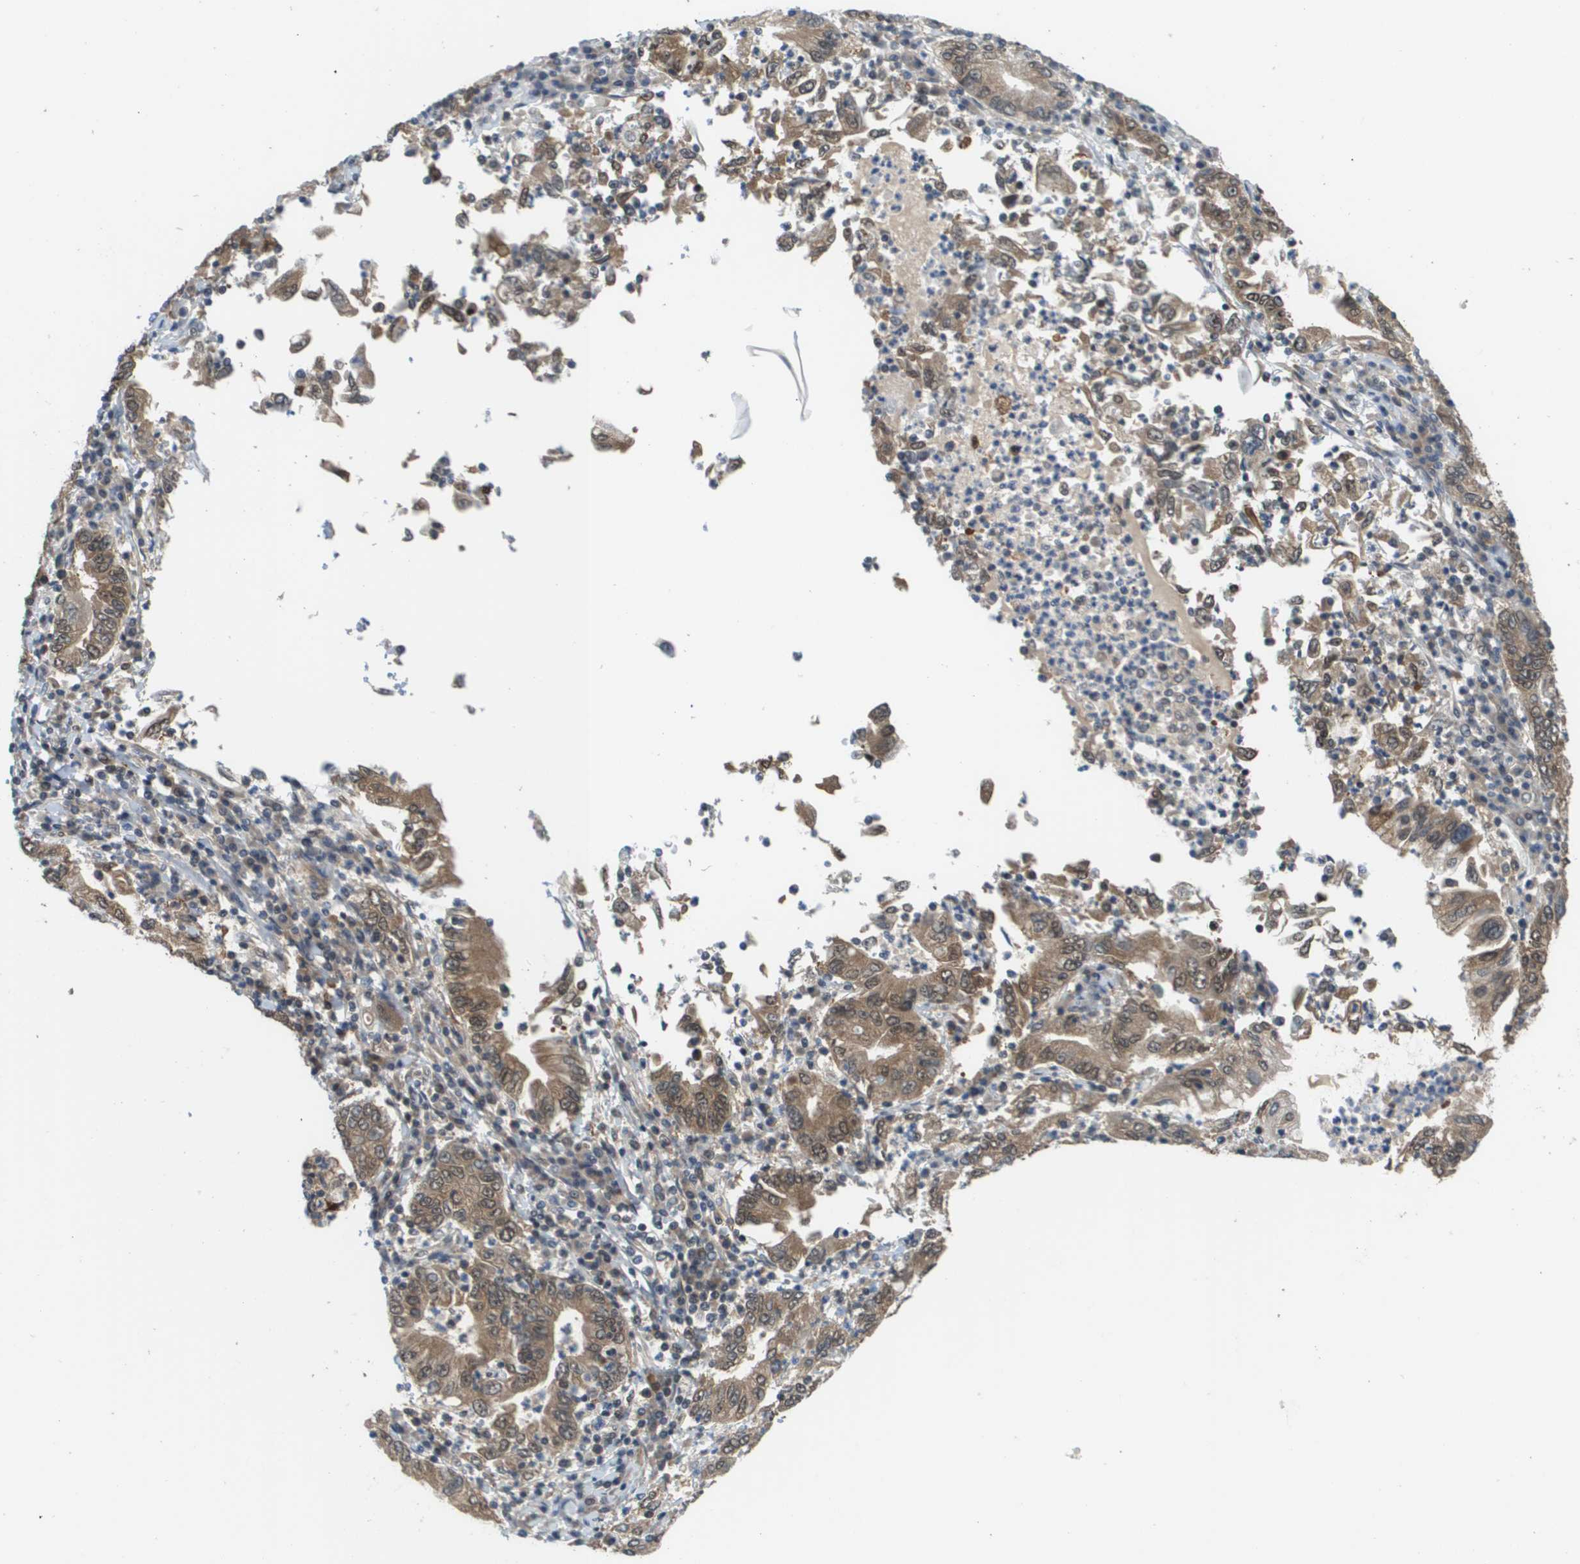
{"staining": {"intensity": "moderate", "quantity": ">75%", "location": "cytoplasmic/membranous,nuclear"}, "tissue": "stomach cancer", "cell_type": "Tumor cells", "image_type": "cancer", "snomed": [{"axis": "morphology", "description": "Normal tissue, NOS"}, {"axis": "morphology", "description": "Adenocarcinoma, NOS"}, {"axis": "topography", "description": "Esophagus"}, {"axis": "topography", "description": "Stomach, upper"}, {"axis": "topography", "description": "Peripheral nerve tissue"}], "caption": "Tumor cells show medium levels of moderate cytoplasmic/membranous and nuclear expression in about >75% of cells in human stomach adenocarcinoma.", "gene": "PRCC", "patient": {"sex": "male", "age": 62}}